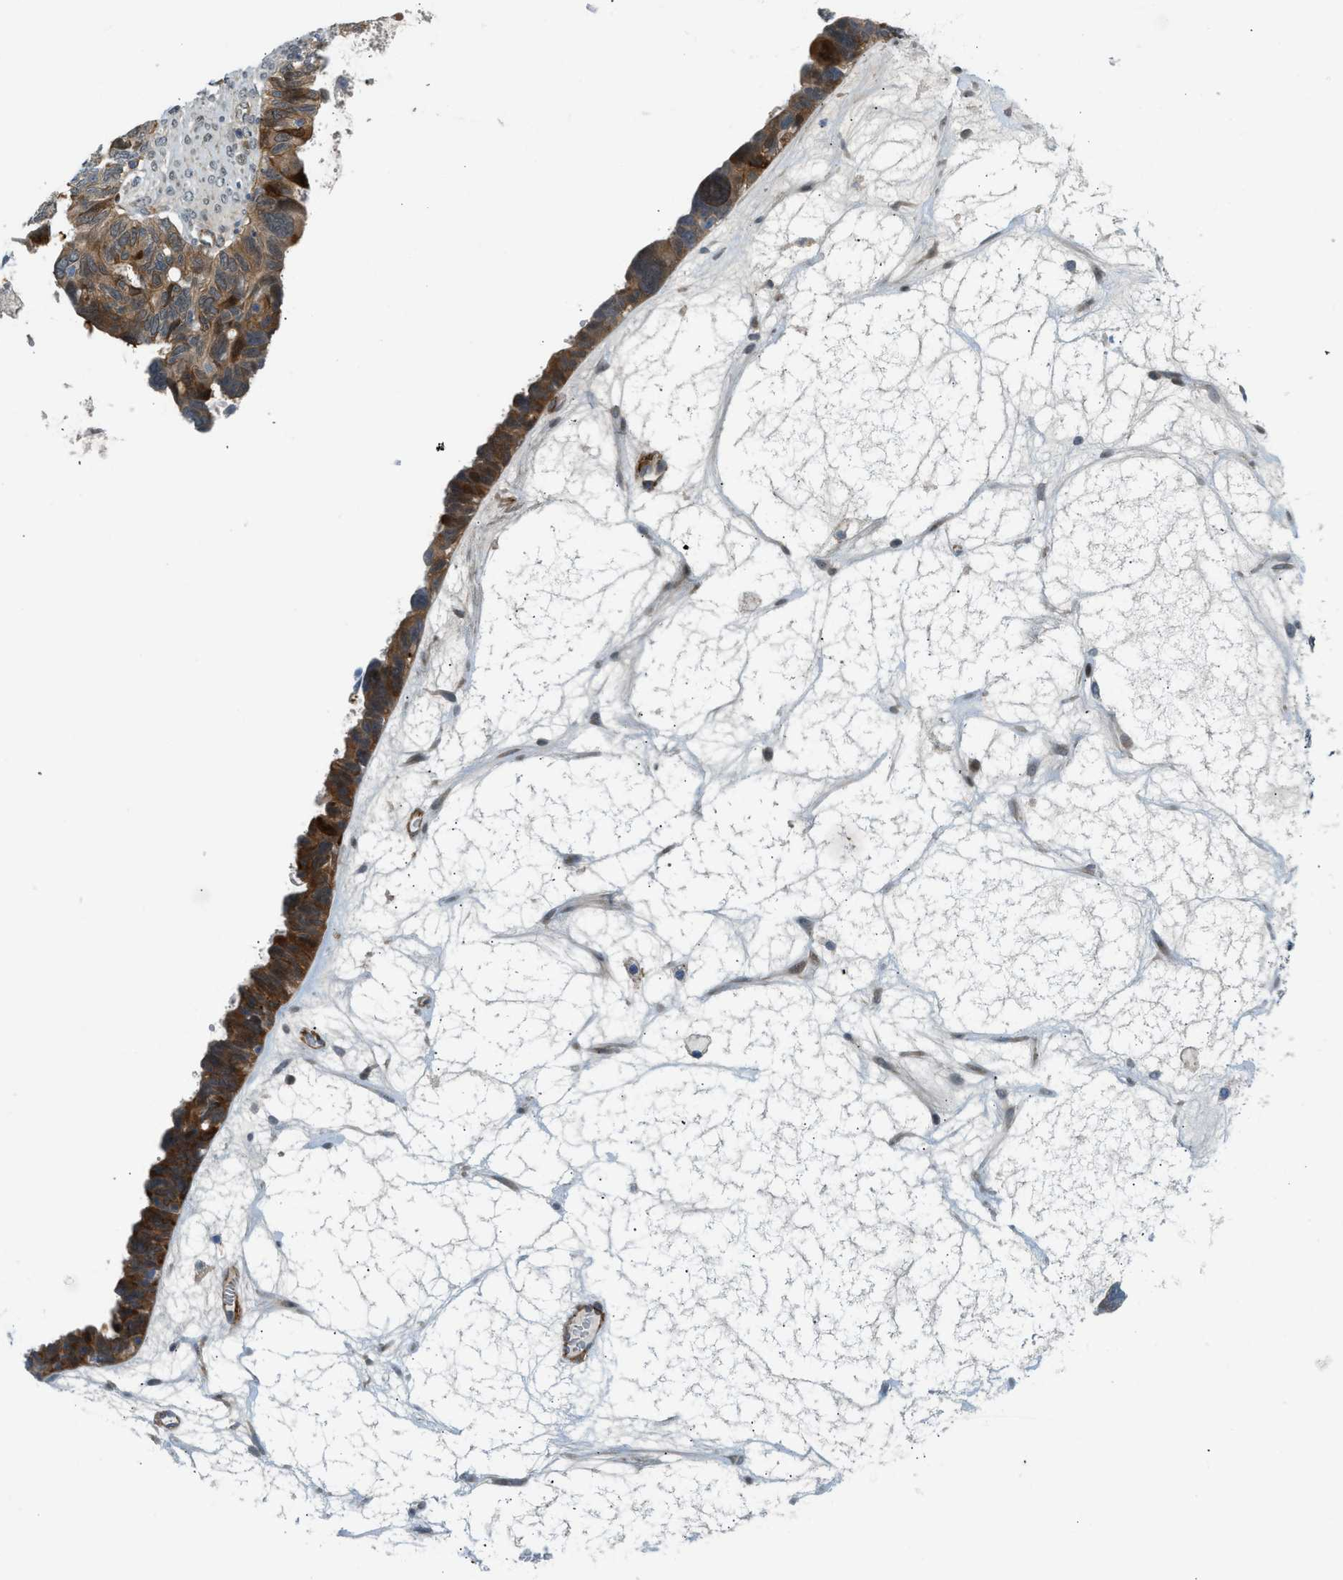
{"staining": {"intensity": "moderate", "quantity": ">75%", "location": "cytoplasmic/membranous"}, "tissue": "ovarian cancer", "cell_type": "Tumor cells", "image_type": "cancer", "snomed": [{"axis": "morphology", "description": "Cystadenocarcinoma, serous, NOS"}, {"axis": "topography", "description": "Ovary"}], "caption": "Ovarian cancer stained with a brown dye demonstrates moderate cytoplasmic/membranous positive expression in approximately >75% of tumor cells.", "gene": "EDNRA", "patient": {"sex": "female", "age": 79}}